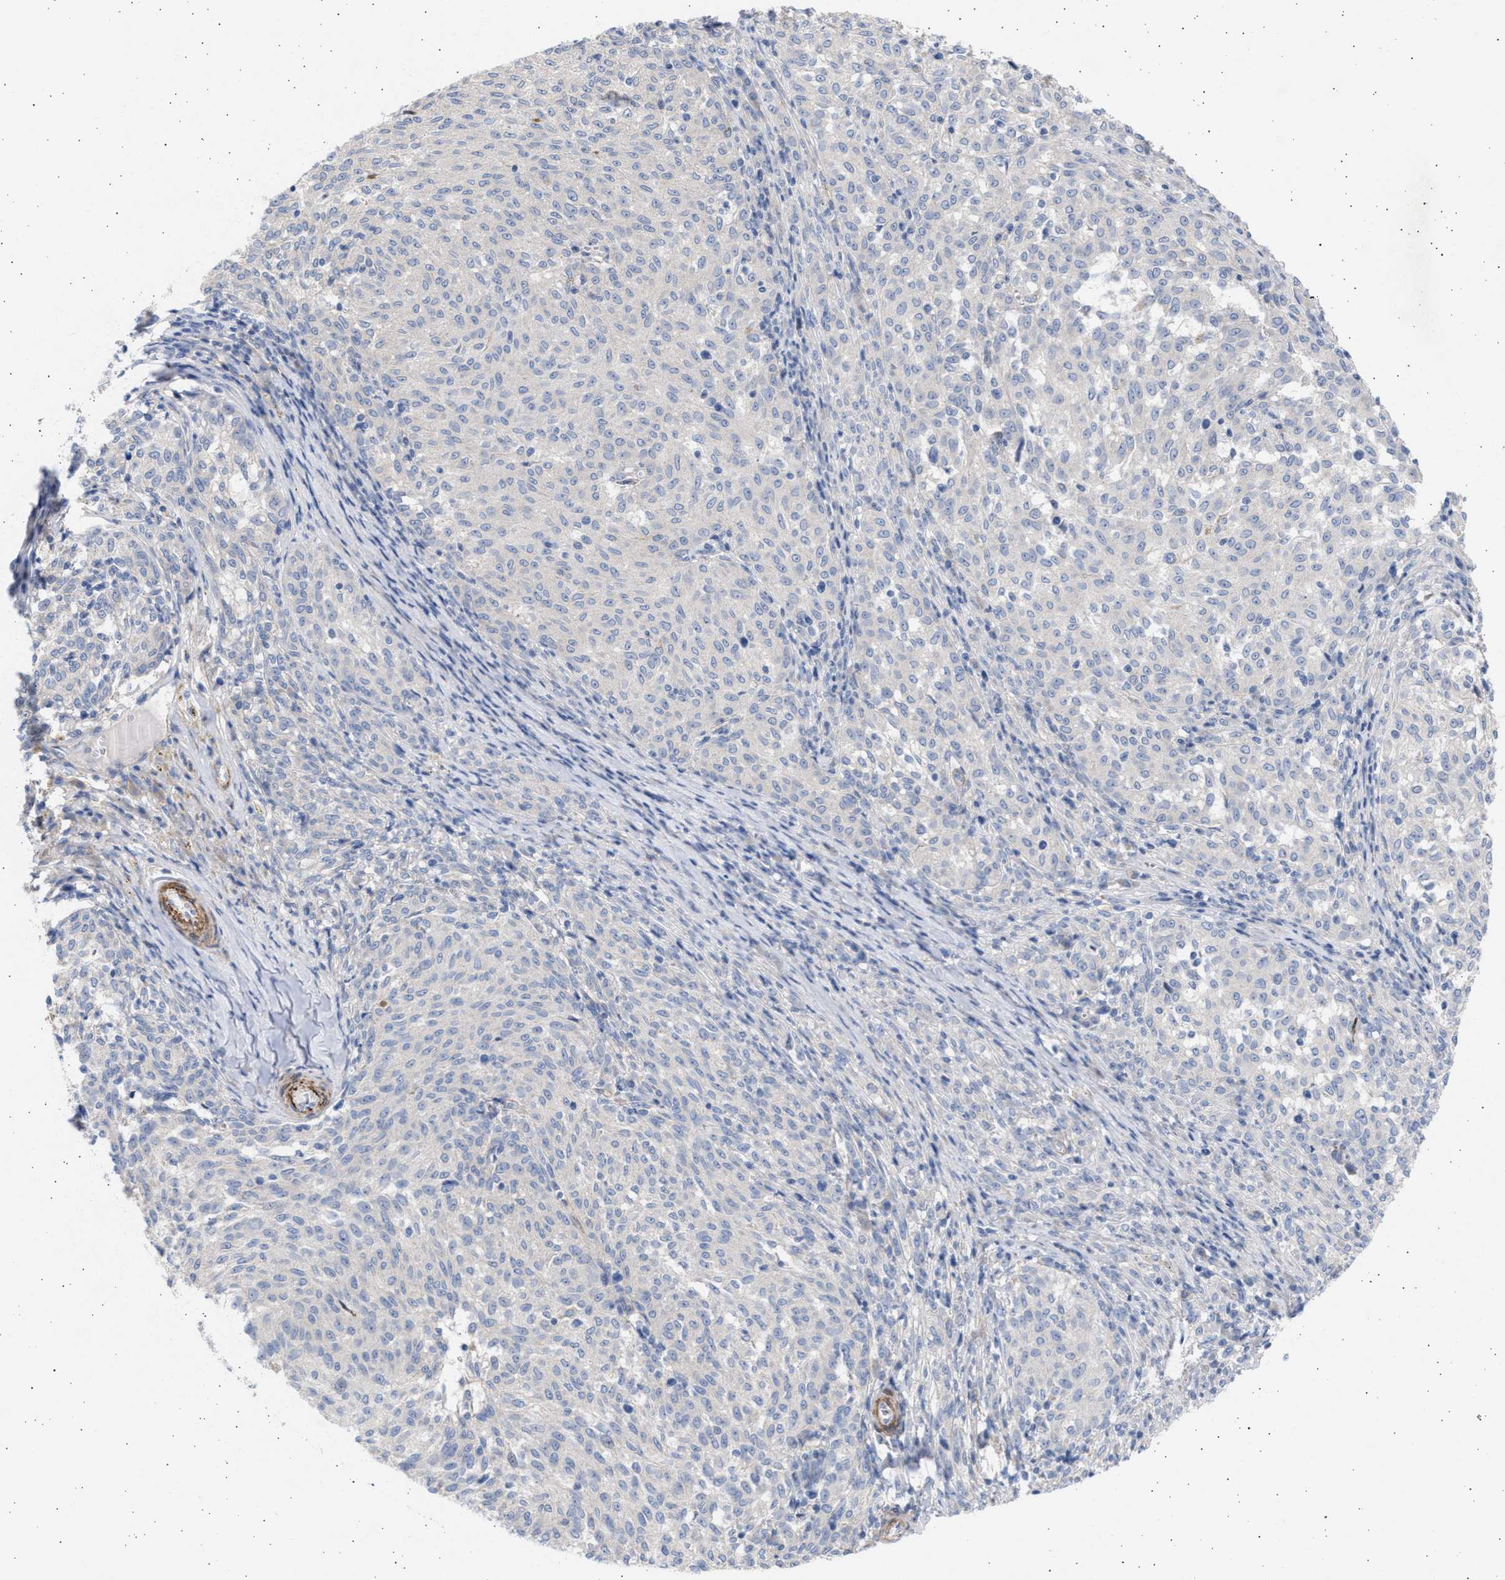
{"staining": {"intensity": "negative", "quantity": "none", "location": "none"}, "tissue": "melanoma", "cell_type": "Tumor cells", "image_type": "cancer", "snomed": [{"axis": "morphology", "description": "Malignant melanoma, NOS"}, {"axis": "topography", "description": "Skin"}], "caption": "Melanoma stained for a protein using immunohistochemistry shows no expression tumor cells.", "gene": "NBR1", "patient": {"sex": "female", "age": 72}}